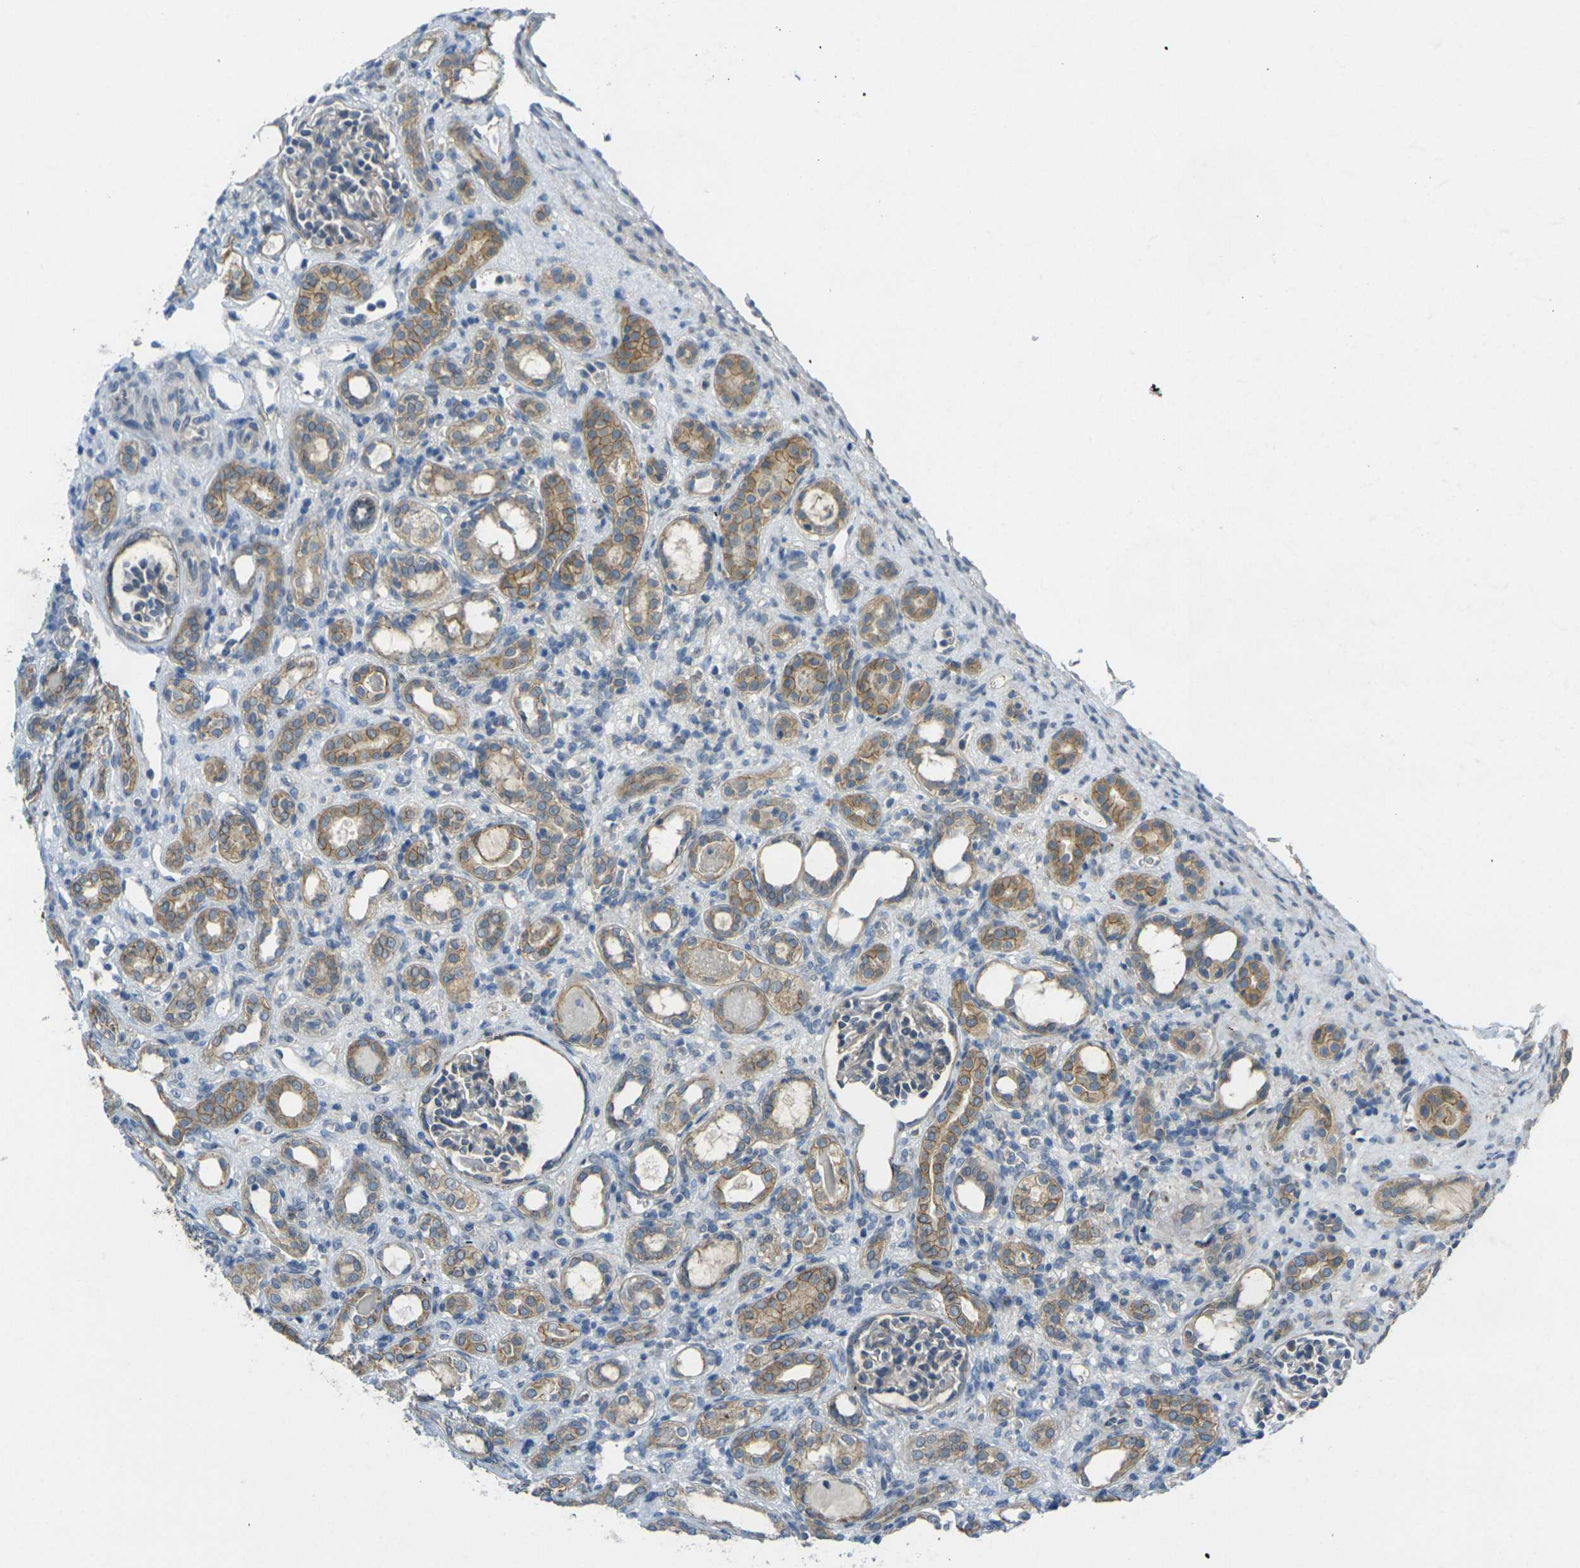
{"staining": {"intensity": "weak", "quantity": "<25%", "location": "cytoplasmic/membranous"}, "tissue": "kidney", "cell_type": "Cells in glomeruli", "image_type": "normal", "snomed": [{"axis": "morphology", "description": "Normal tissue, NOS"}, {"axis": "topography", "description": "Kidney"}], "caption": "Immunohistochemical staining of unremarkable human kidney displays no significant positivity in cells in glomeruli. (Brightfield microscopy of DAB (3,3'-diaminobenzidine) IHC at high magnification).", "gene": "RHBDD1", "patient": {"sex": "male", "age": 7}}